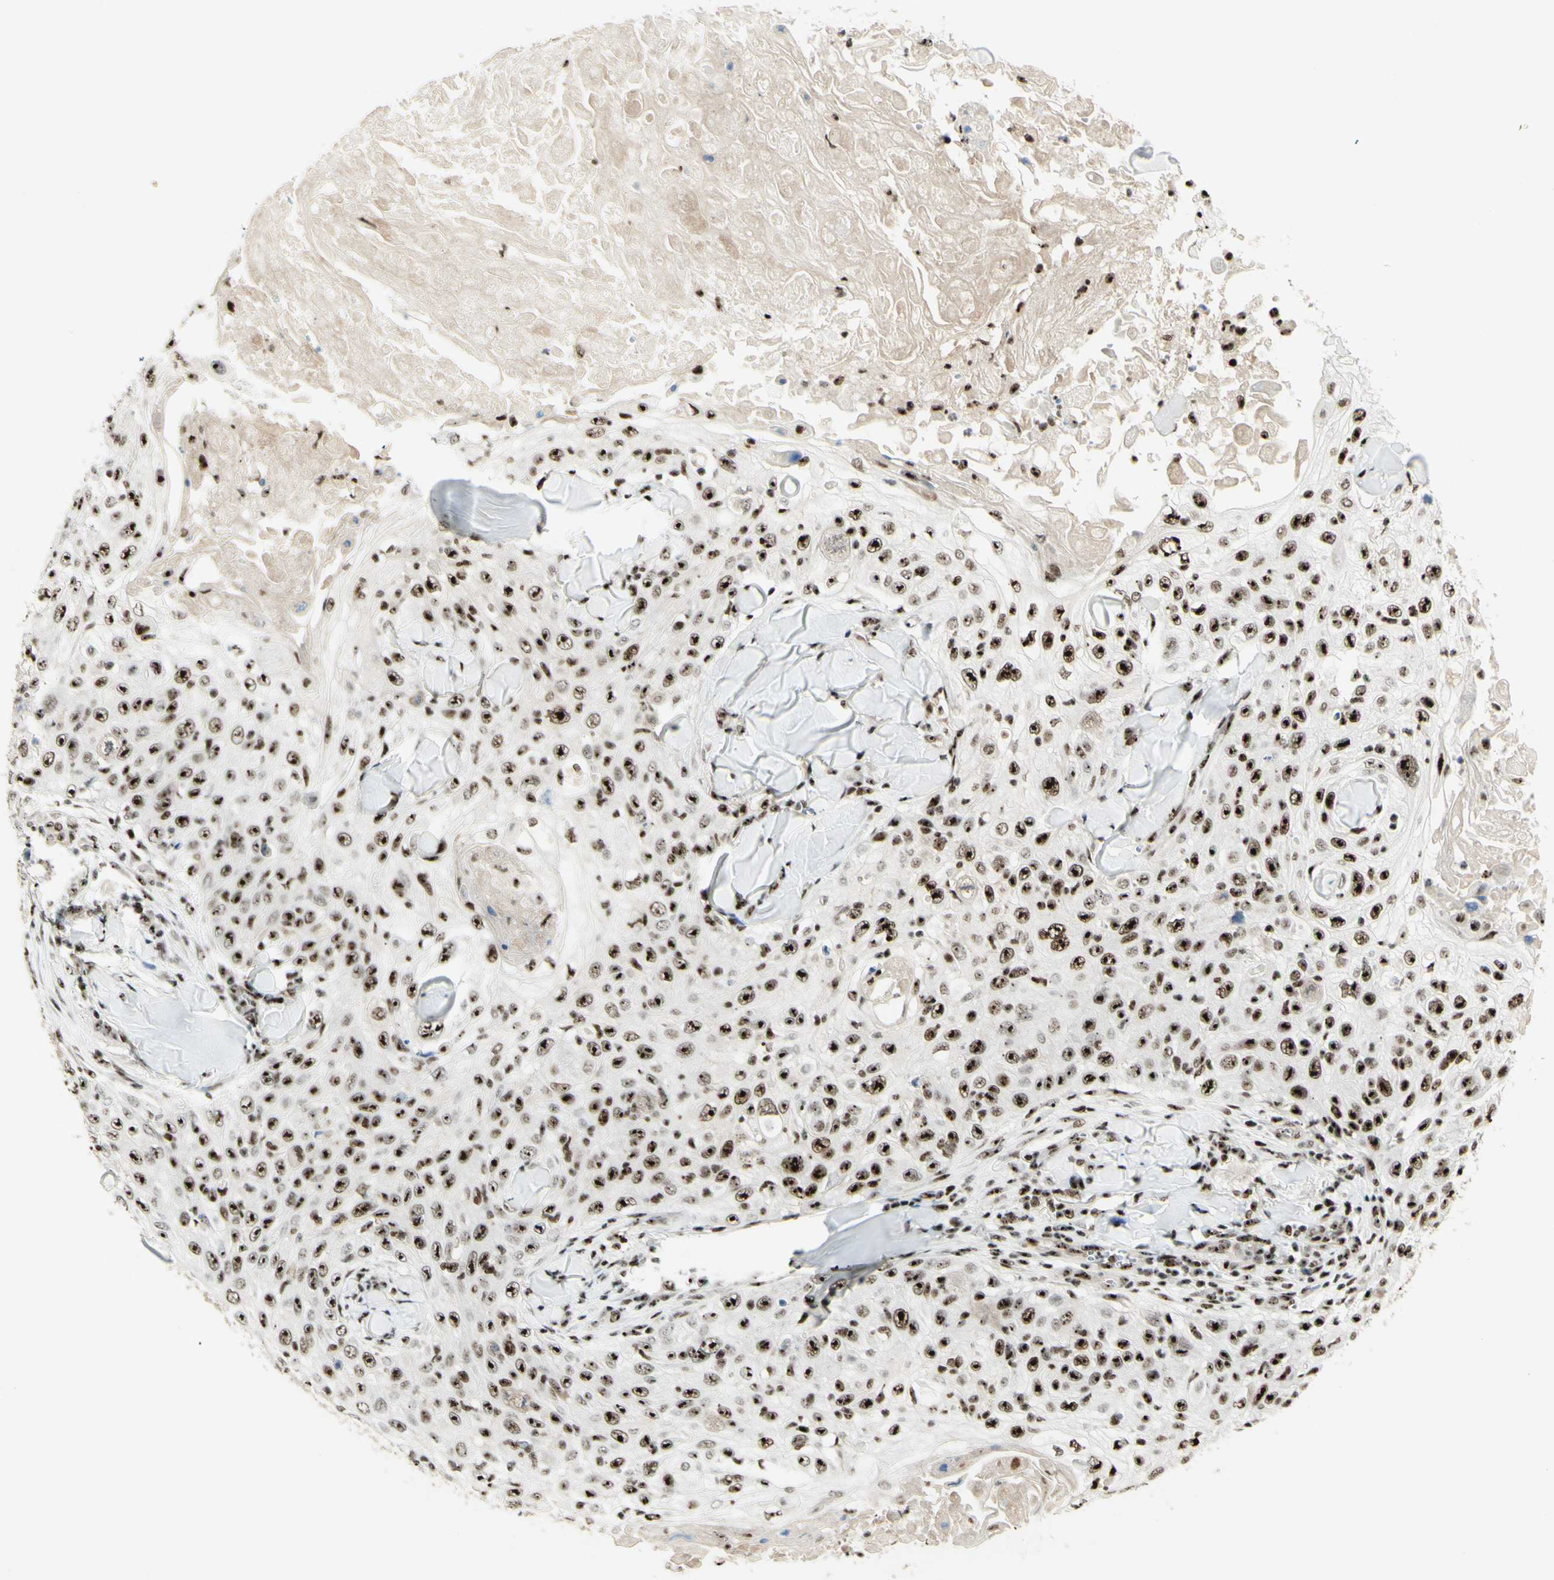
{"staining": {"intensity": "strong", "quantity": ">75%", "location": "nuclear"}, "tissue": "skin cancer", "cell_type": "Tumor cells", "image_type": "cancer", "snomed": [{"axis": "morphology", "description": "Squamous cell carcinoma, NOS"}, {"axis": "topography", "description": "Skin"}], "caption": "Approximately >75% of tumor cells in skin squamous cell carcinoma demonstrate strong nuclear protein positivity as visualized by brown immunohistochemical staining.", "gene": "DHX9", "patient": {"sex": "male", "age": 86}}